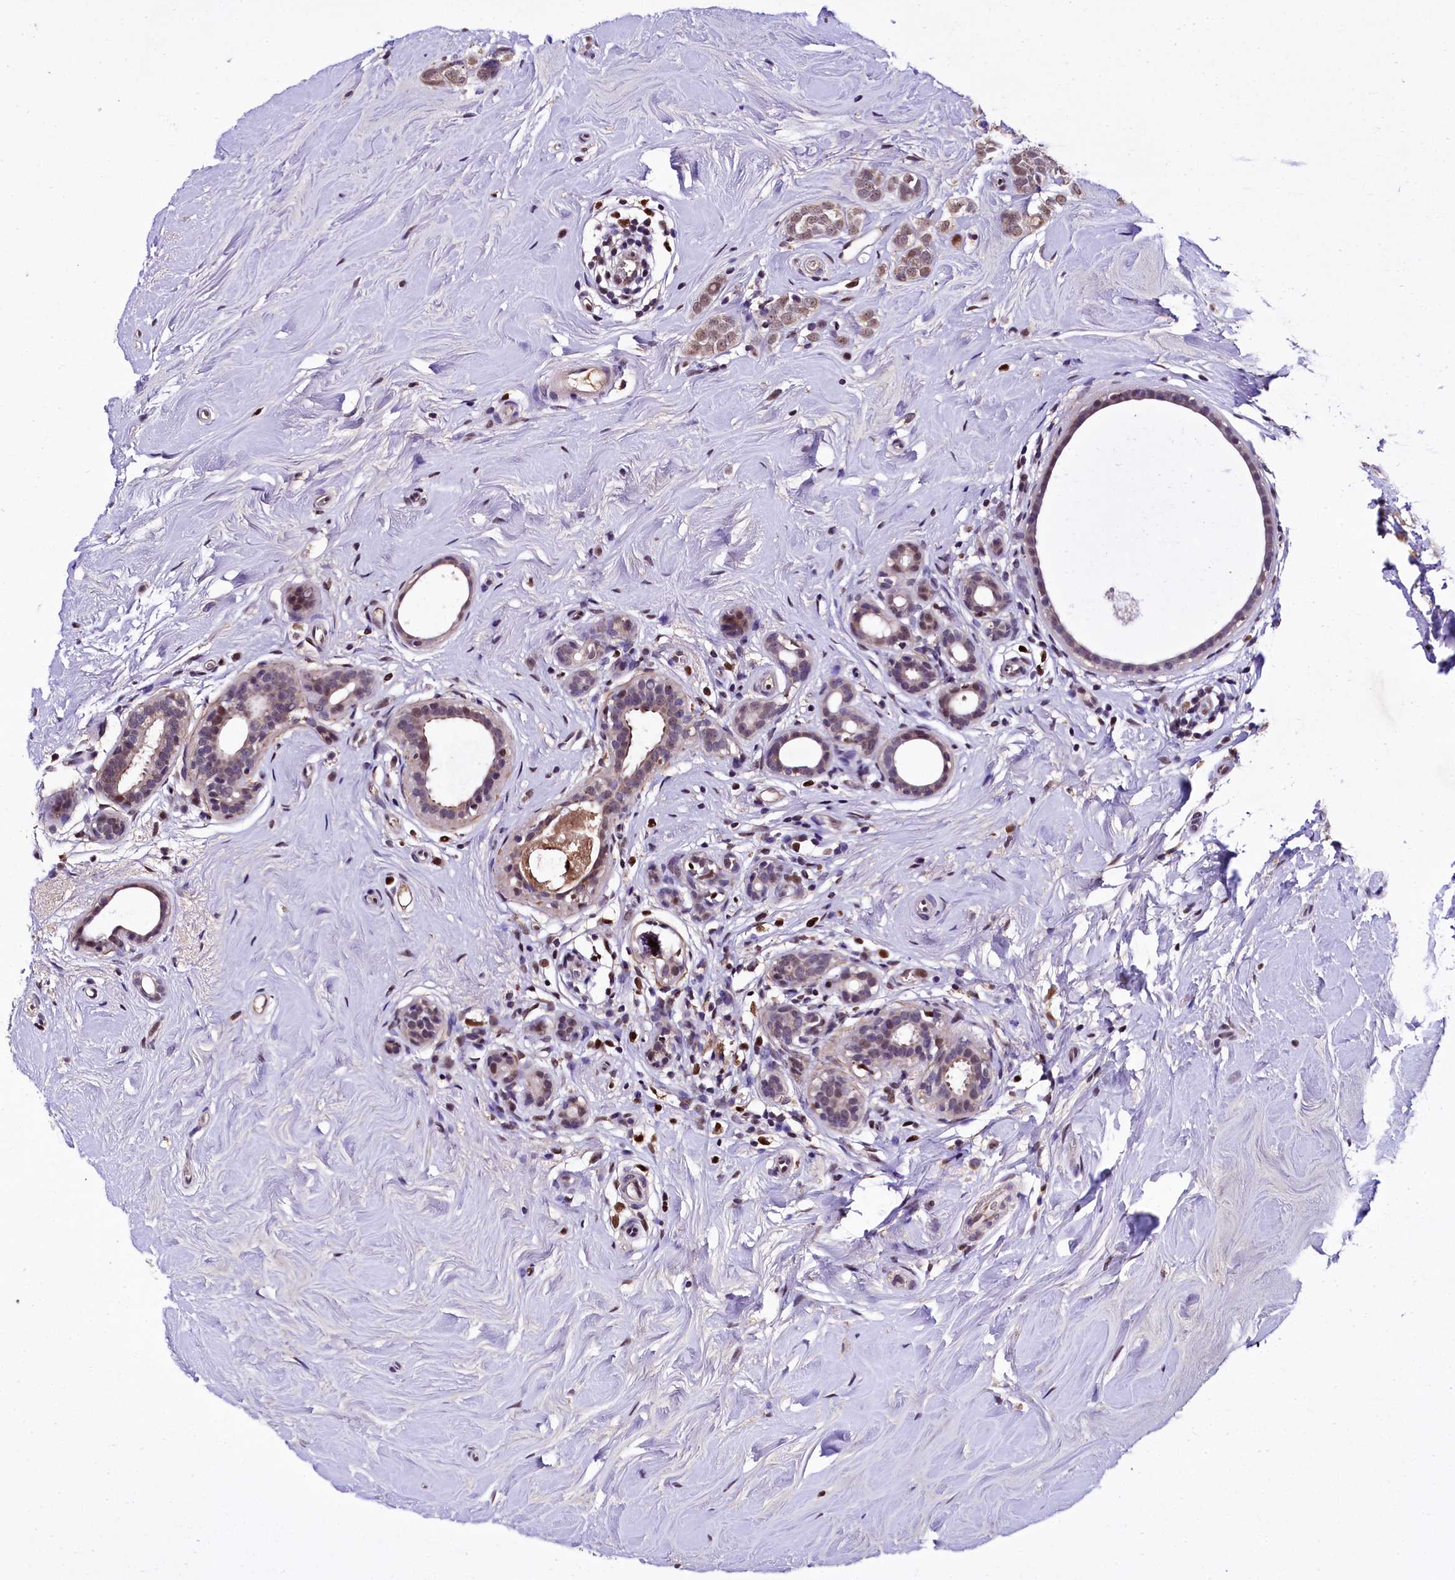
{"staining": {"intensity": "moderate", "quantity": ">75%", "location": "nuclear"}, "tissue": "breast cancer", "cell_type": "Tumor cells", "image_type": "cancer", "snomed": [{"axis": "morphology", "description": "Lobular carcinoma"}, {"axis": "topography", "description": "Breast"}], "caption": "A medium amount of moderate nuclear staining is identified in about >75% of tumor cells in breast lobular carcinoma tissue.", "gene": "HECTD4", "patient": {"sex": "female", "age": 47}}